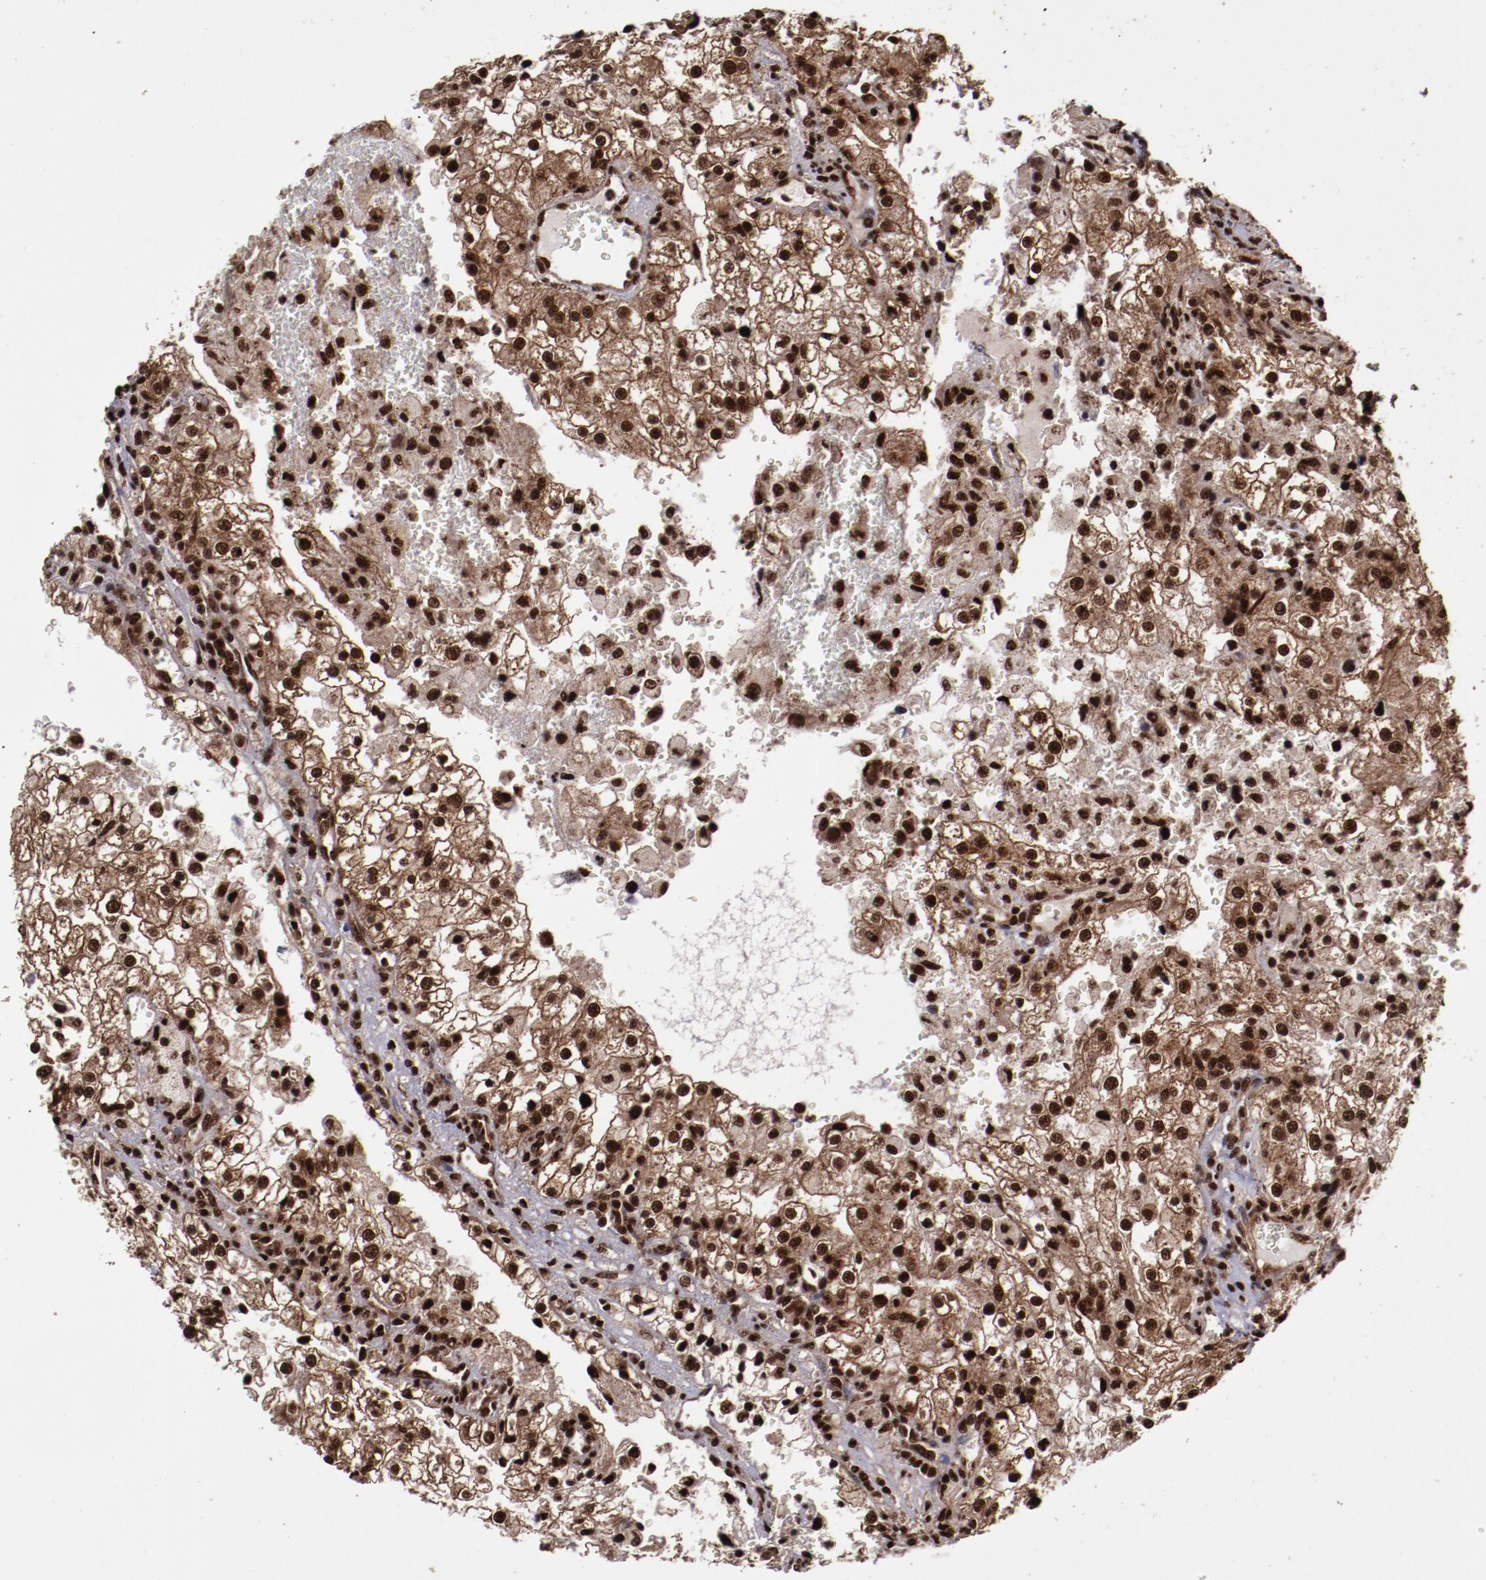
{"staining": {"intensity": "strong", "quantity": ">75%", "location": "cytoplasmic/membranous,nuclear"}, "tissue": "renal cancer", "cell_type": "Tumor cells", "image_type": "cancer", "snomed": [{"axis": "morphology", "description": "Adenocarcinoma, NOS"}, {"axis": "topography", "description": "Kidney"}], "caption": "A high-resolution micrograph shows immunohistochemistry (IHC) staining of renal adenocarcinoma, which reveals strong cytoplasmic/membranous and nuclear positivity in about >75% of tumor cells. (Brightfield microscopy of DAB IHC at high magnification).", "gene": "SNW1", "patient": {"sex": "female", "age": 74}}